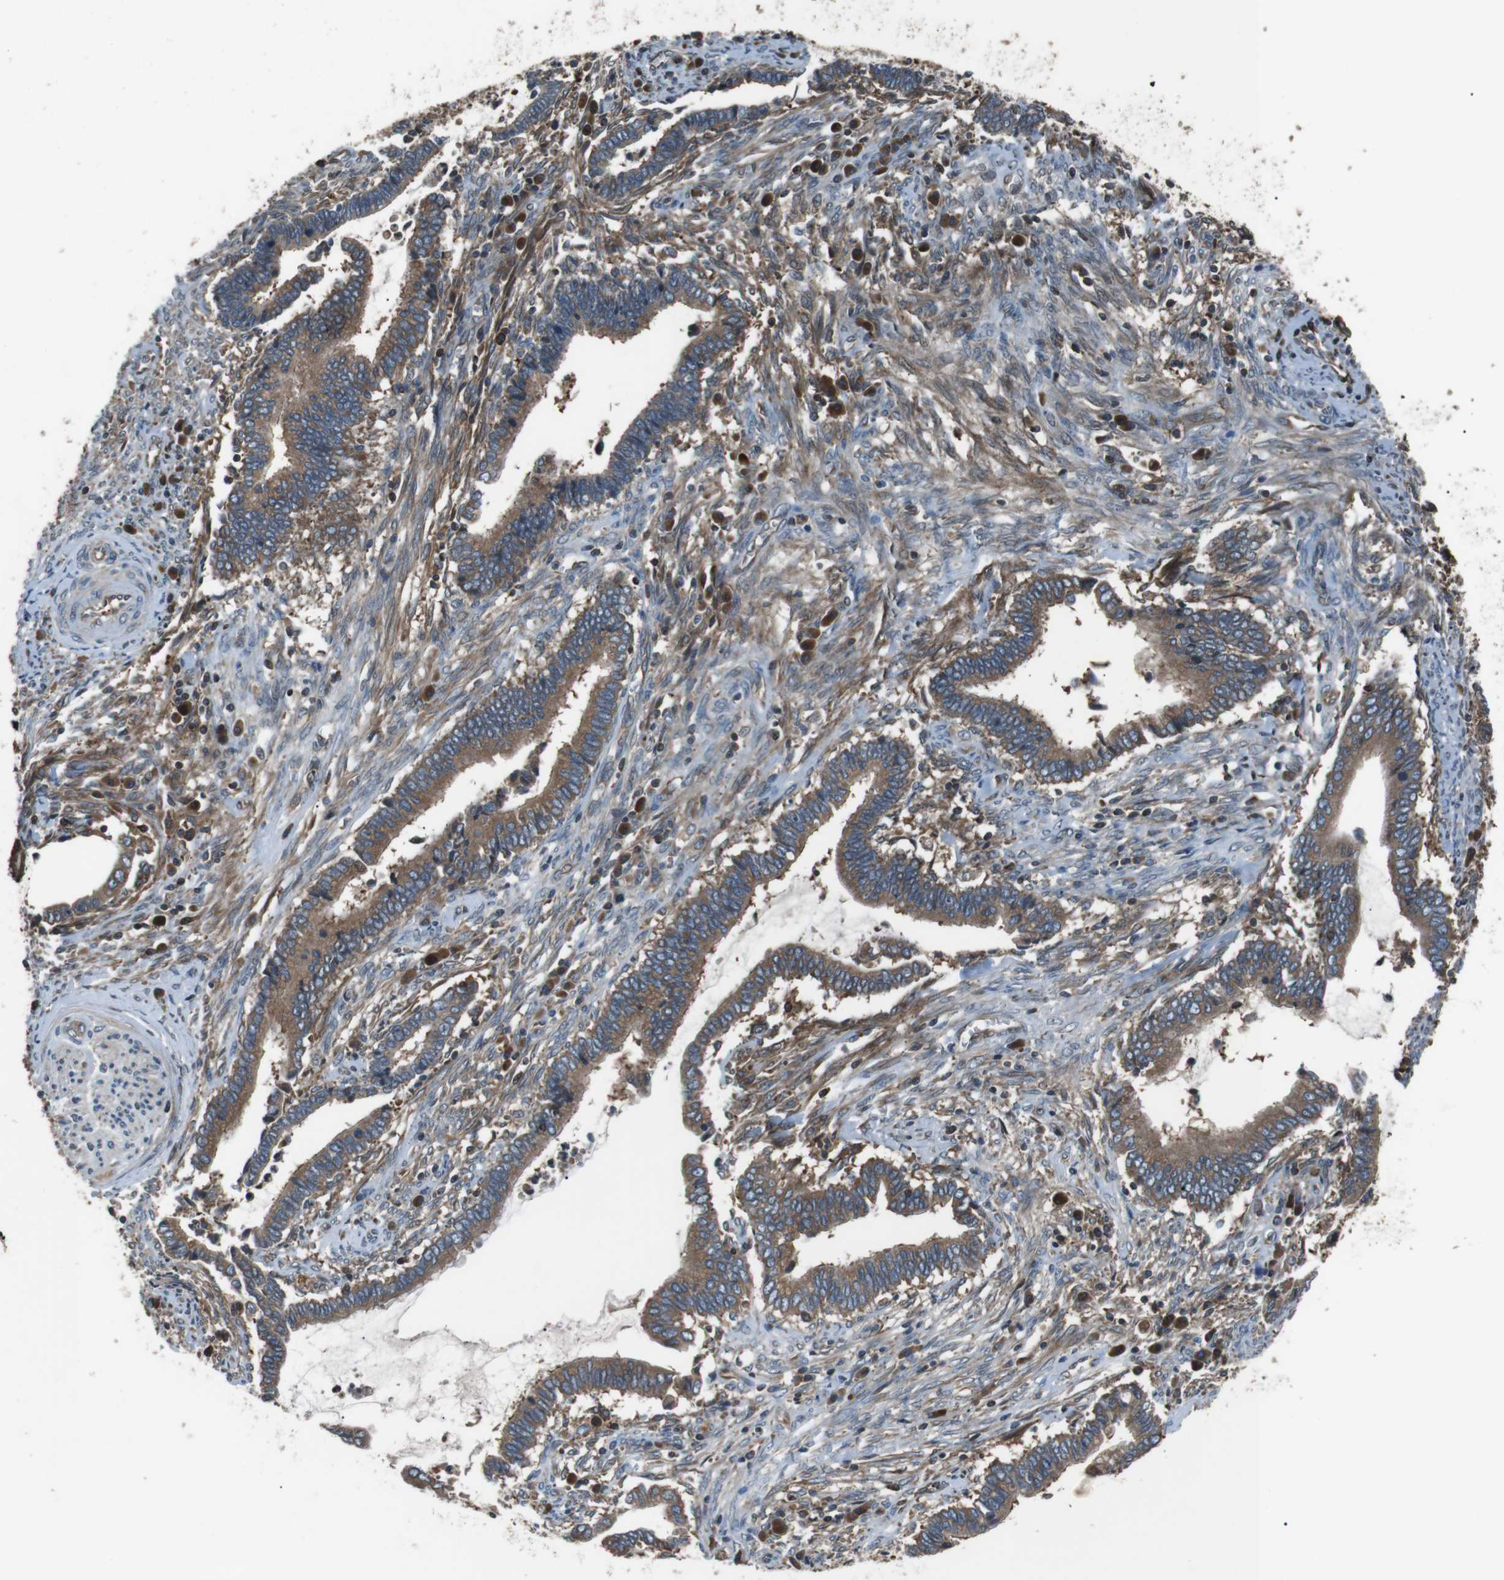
{"staining": {"intensity": "moderate", "quantity": ">75%", "location": "cytoplasmic/membranous"}, "tissue": "cervical cancer", "cell_type": "Tumor cells", "image_type": "cancer", "snomed": [{"axis": "morphology", "description": "Adenocarcinoma, NOS"}, {"axis": "topography", "description": "Cervix"}], "caption": "A micrograph showing moderate cytoplasmic/membranous staining in approximately >75% of tumor cells in cervical cancer (adenocarcinoma), as visualized by brown immunohistochemical staining.", "gene": "GPR161", "patient": {"sex": "female", "age": 44}}